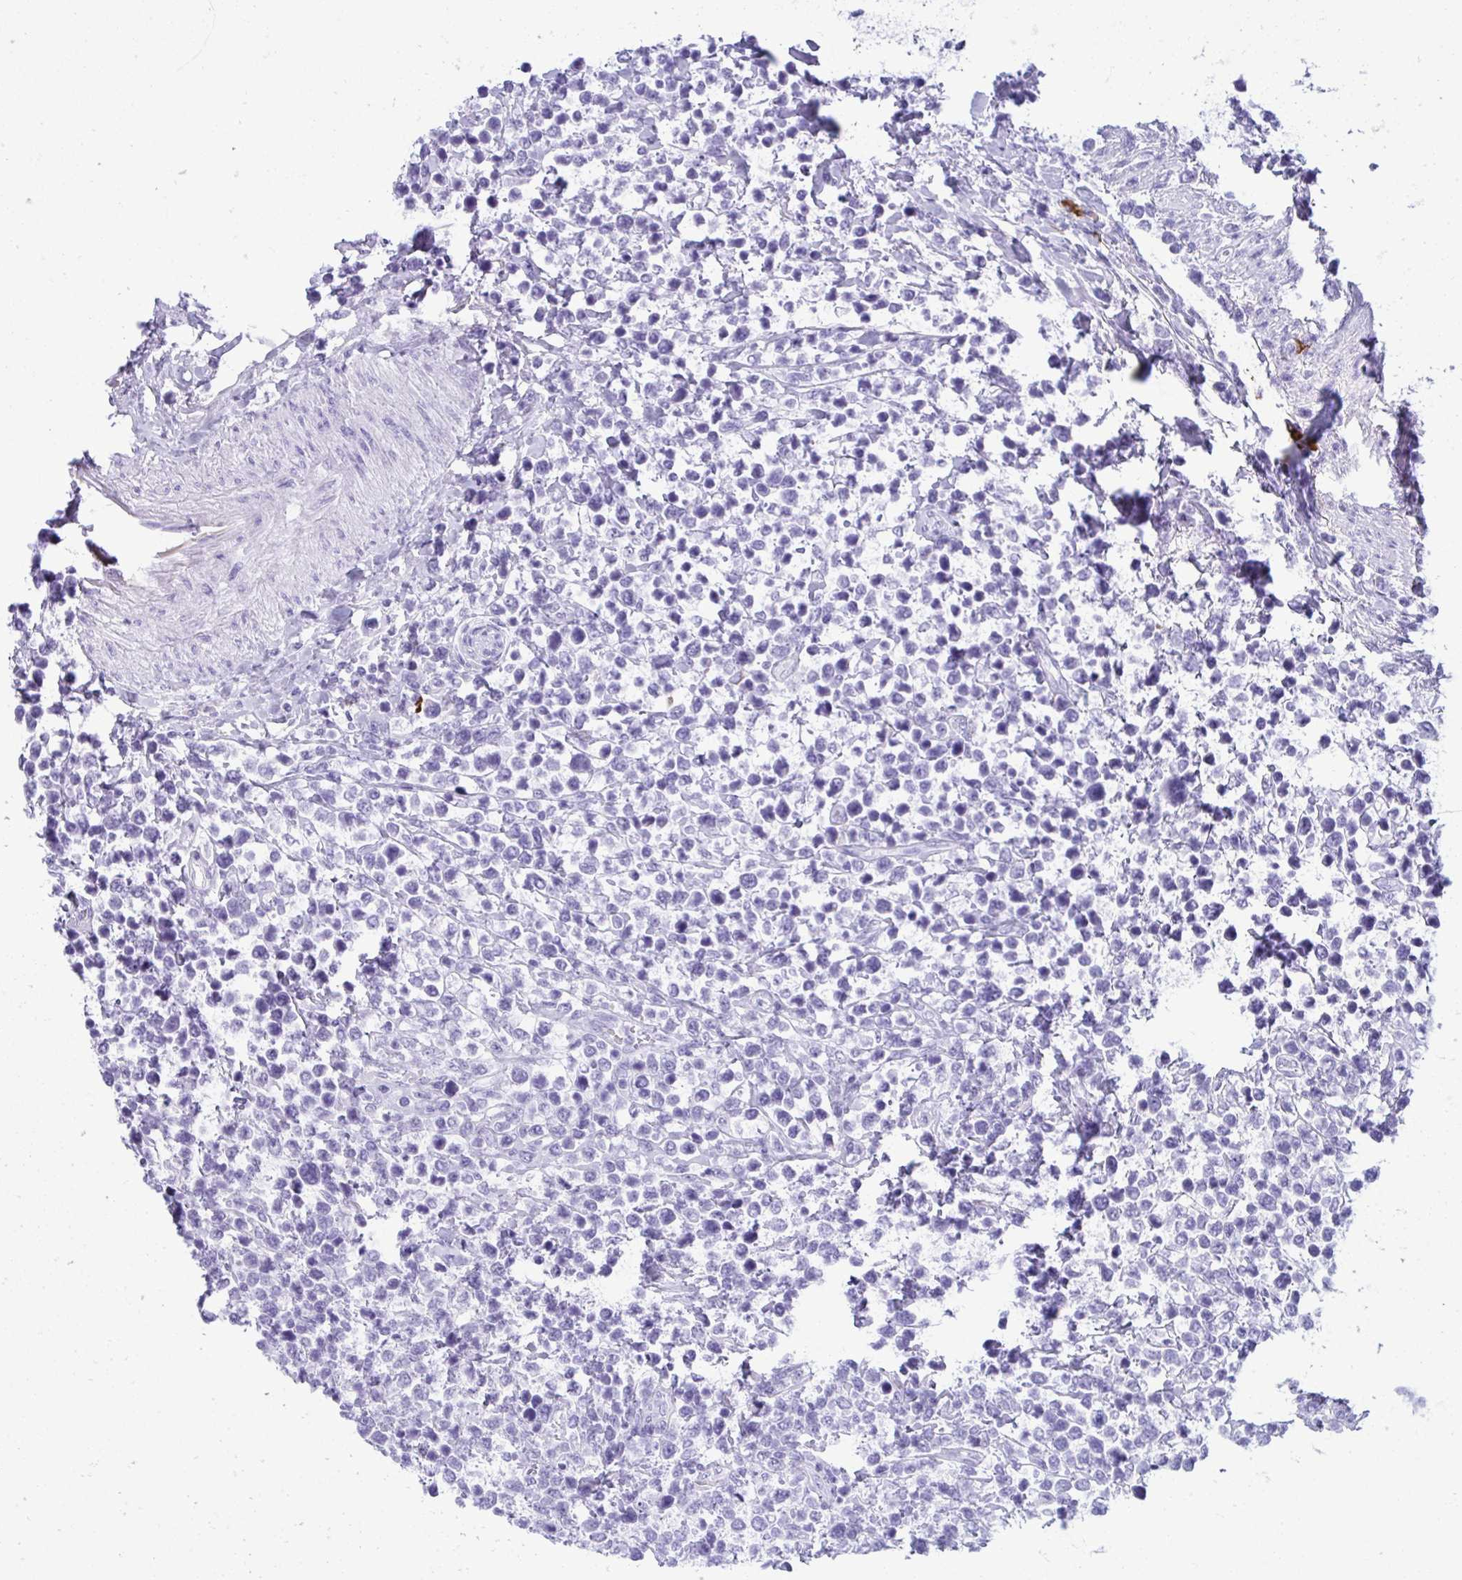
{"staining": {"intensity": "negative", "quantity": "none", "location": "none"}, "tissue": "lymphoma", "cell_type": "Tumor cells", "image_type": "cancer", "snomed": [{"axis": "morphology", "description": "Malignant lymphoma, non-Hodgkin's type, High grade"}, {"axis": "topography", "description": "Soft tissue"}], "caption": "Lymphoma stained for a protein using IHC shows no positivity tumor cells.", "gene": "JCHAIN", "patient": {"sex": "female", "age": 56}}